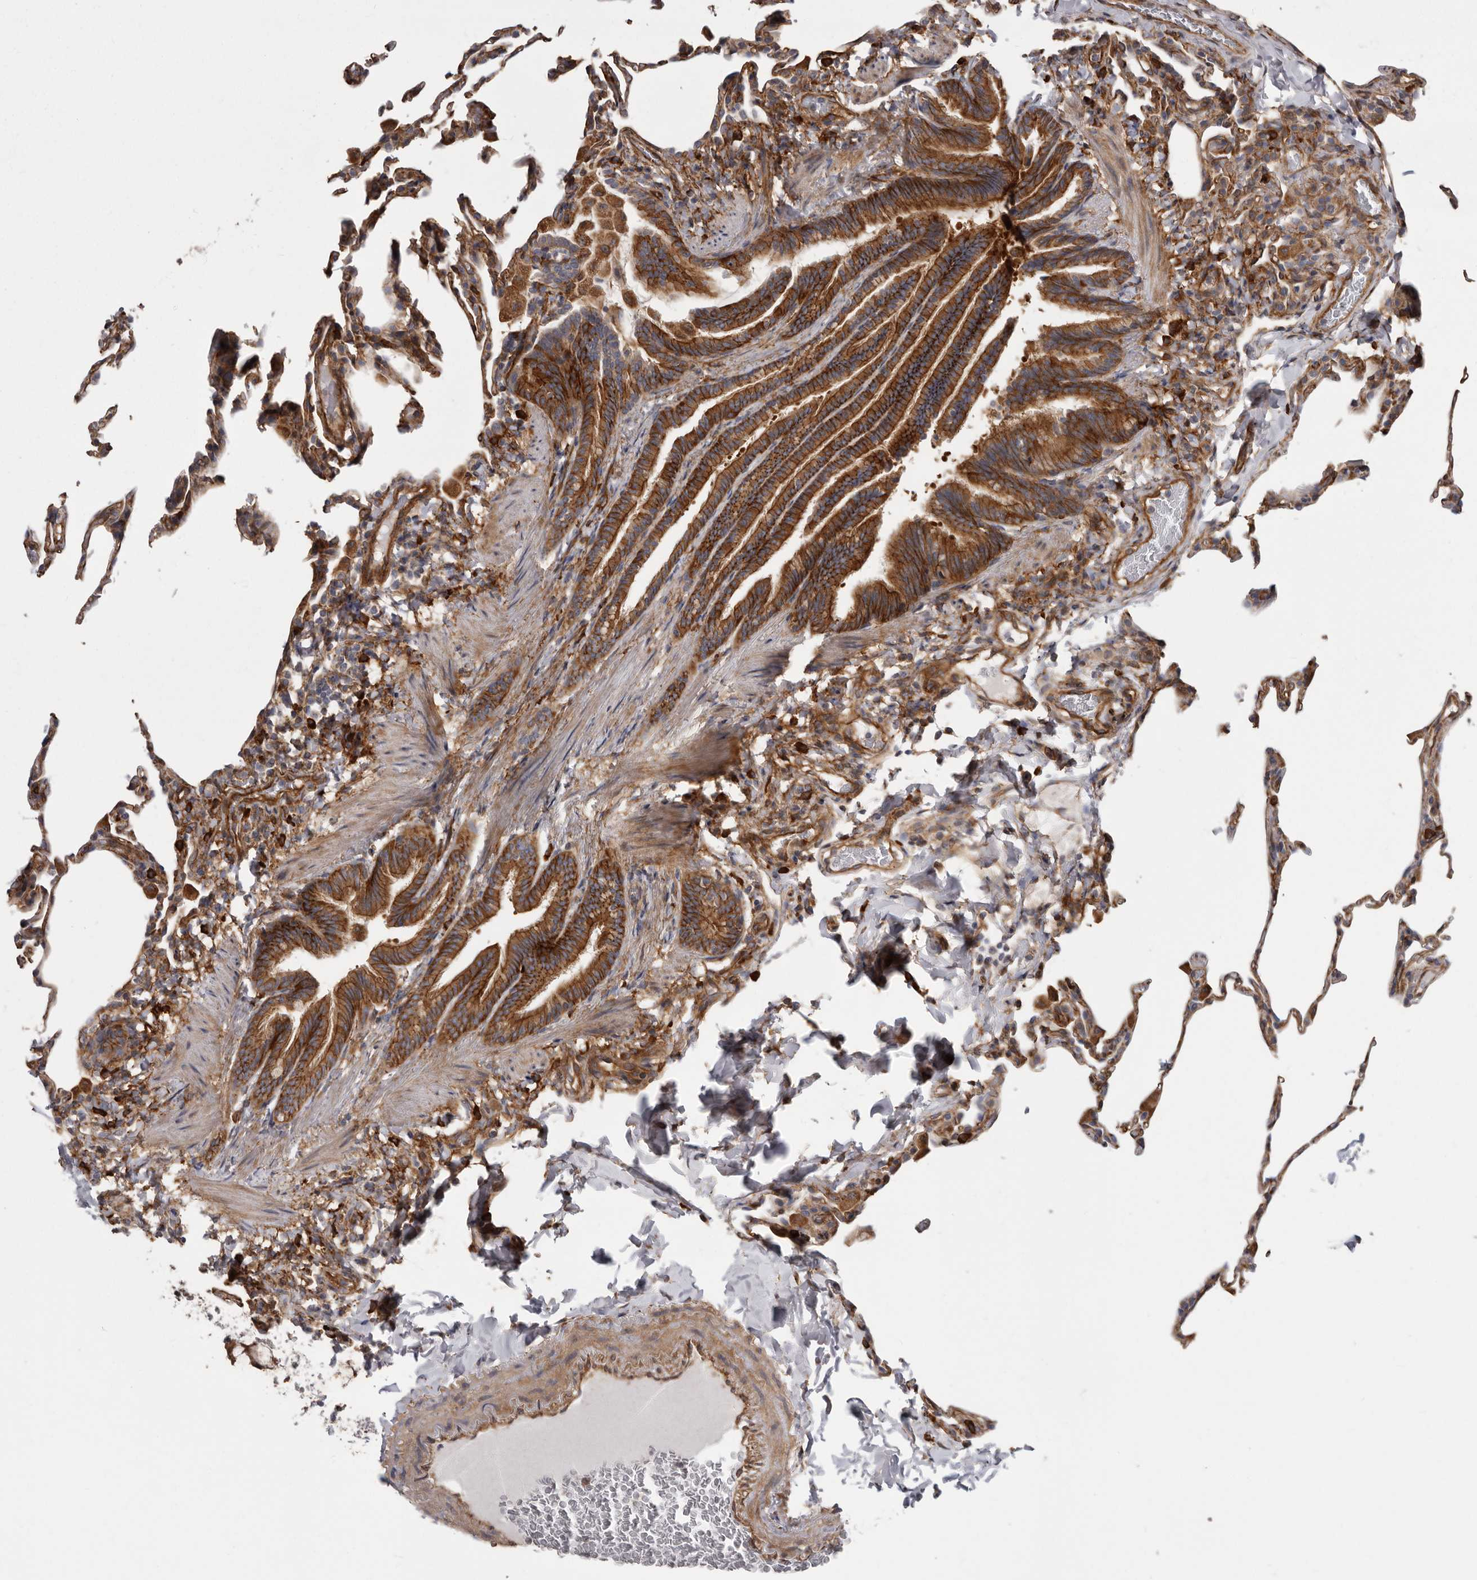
{"staining": {"intensity": "moderate", "quantity": ">75%", "location": "cytoplasmic/membranous"}, "tissue": "lung", "cell_type": "Alveolar cells", "image_type": "normal", "snomed": [{"axis": "morphology", "description": "Normal tissue, NOS"}, {"axis": "topography", "description": "Lung"}], "caption": "There is medium levels of moderate cytoplasmic/membranous positivity in alveolar cells of benign lung, as demonstrated by immunohistochemical staining (brown color).", "gene": "ENAH", "patient": {"sex": "male", "age": 20}}